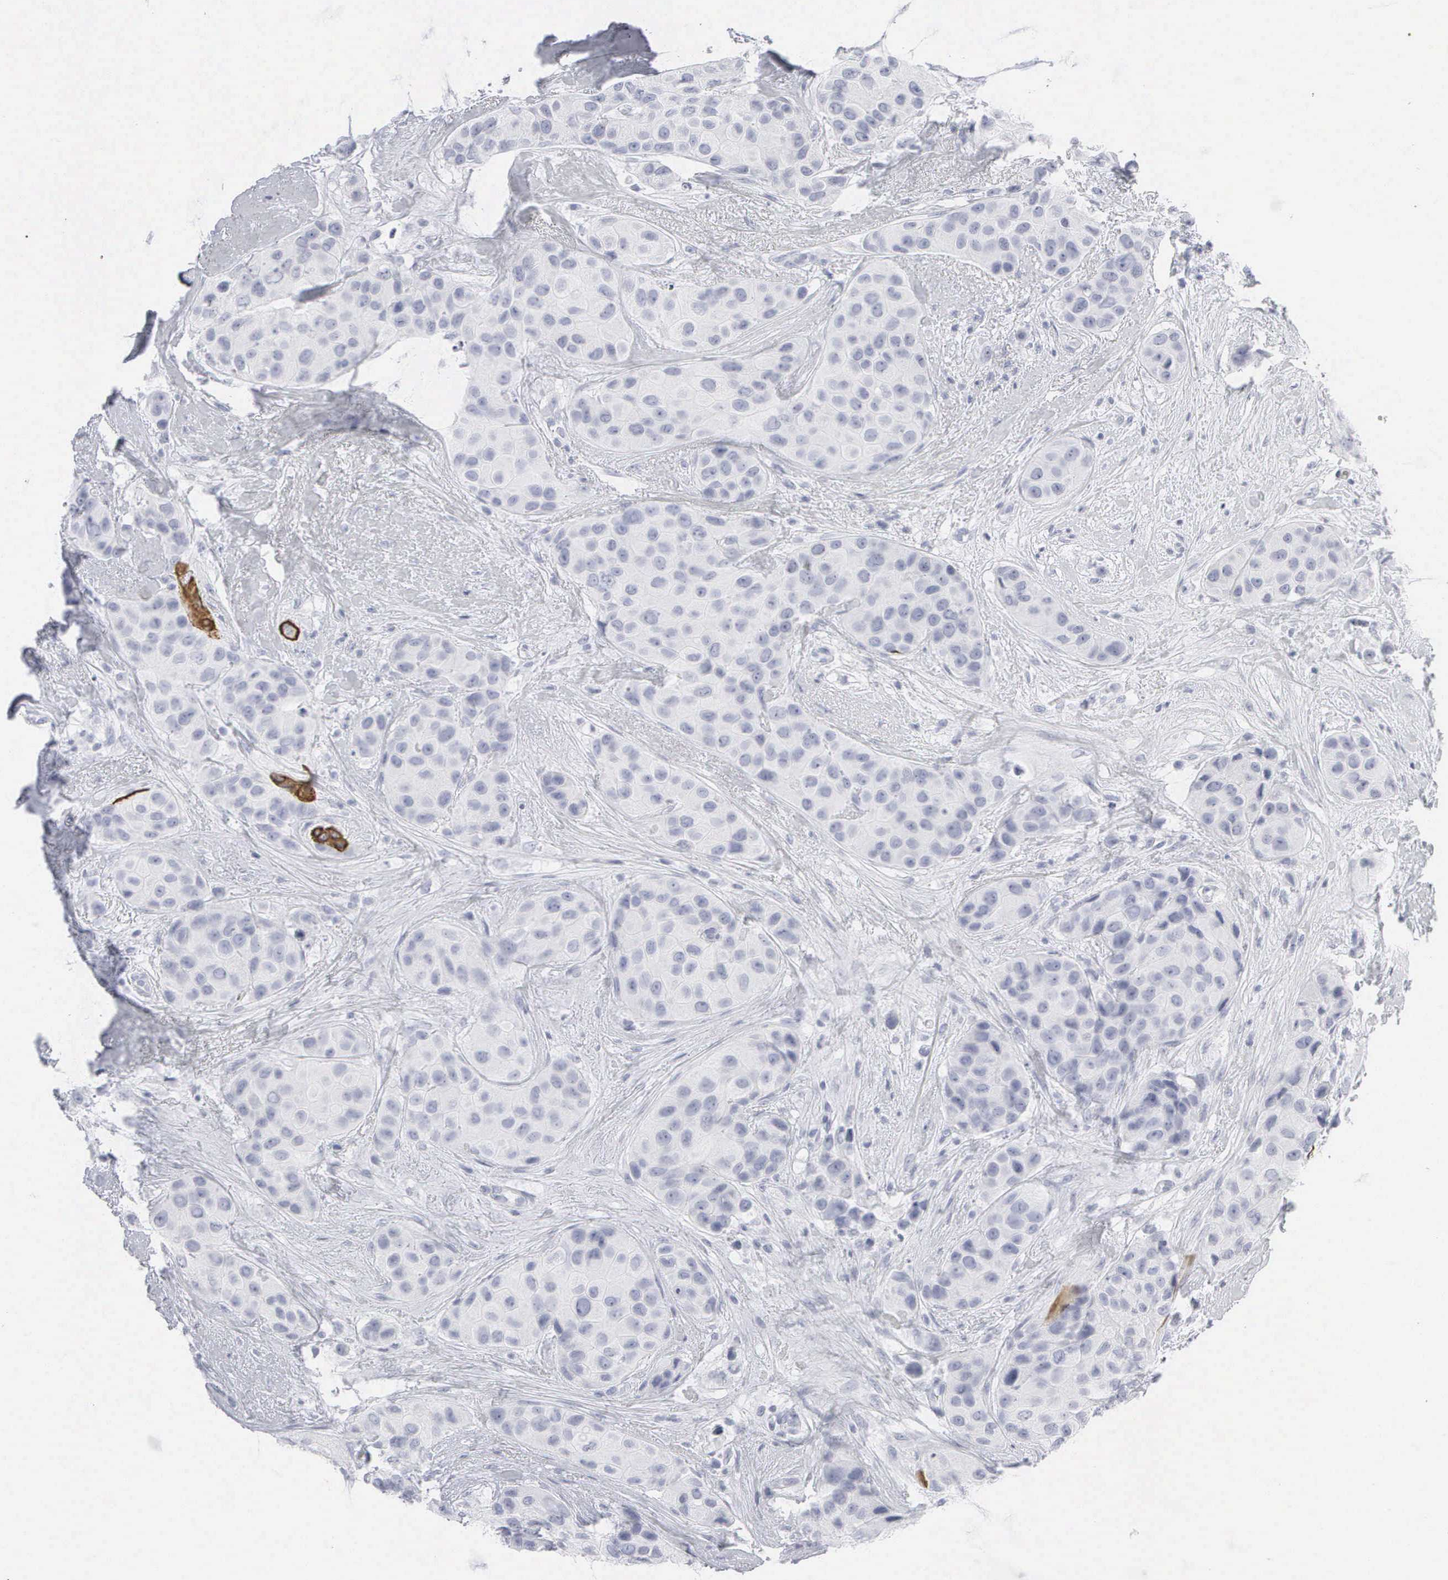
{"staining": {"intensity": "negative", "quantity": "none", "location": "none"}, "tissue": "breast cancer", "cell_type": "Tumor cells", "image_type": "cancer", "snomed": [{"axis": "morphology", "description": "Duct carcinoma"}, {"axis": "topography", "description": "Breast"}], "caption": "The image reveals no significant staining in tumor cells of breast intraductal carcinoma. (DAB (3,3'-diaminobenzidine) immunohistochemistry with hematoxylin counter stain).", "gene": "KRT14", "patient": {"sex": "female", "age": 68}}